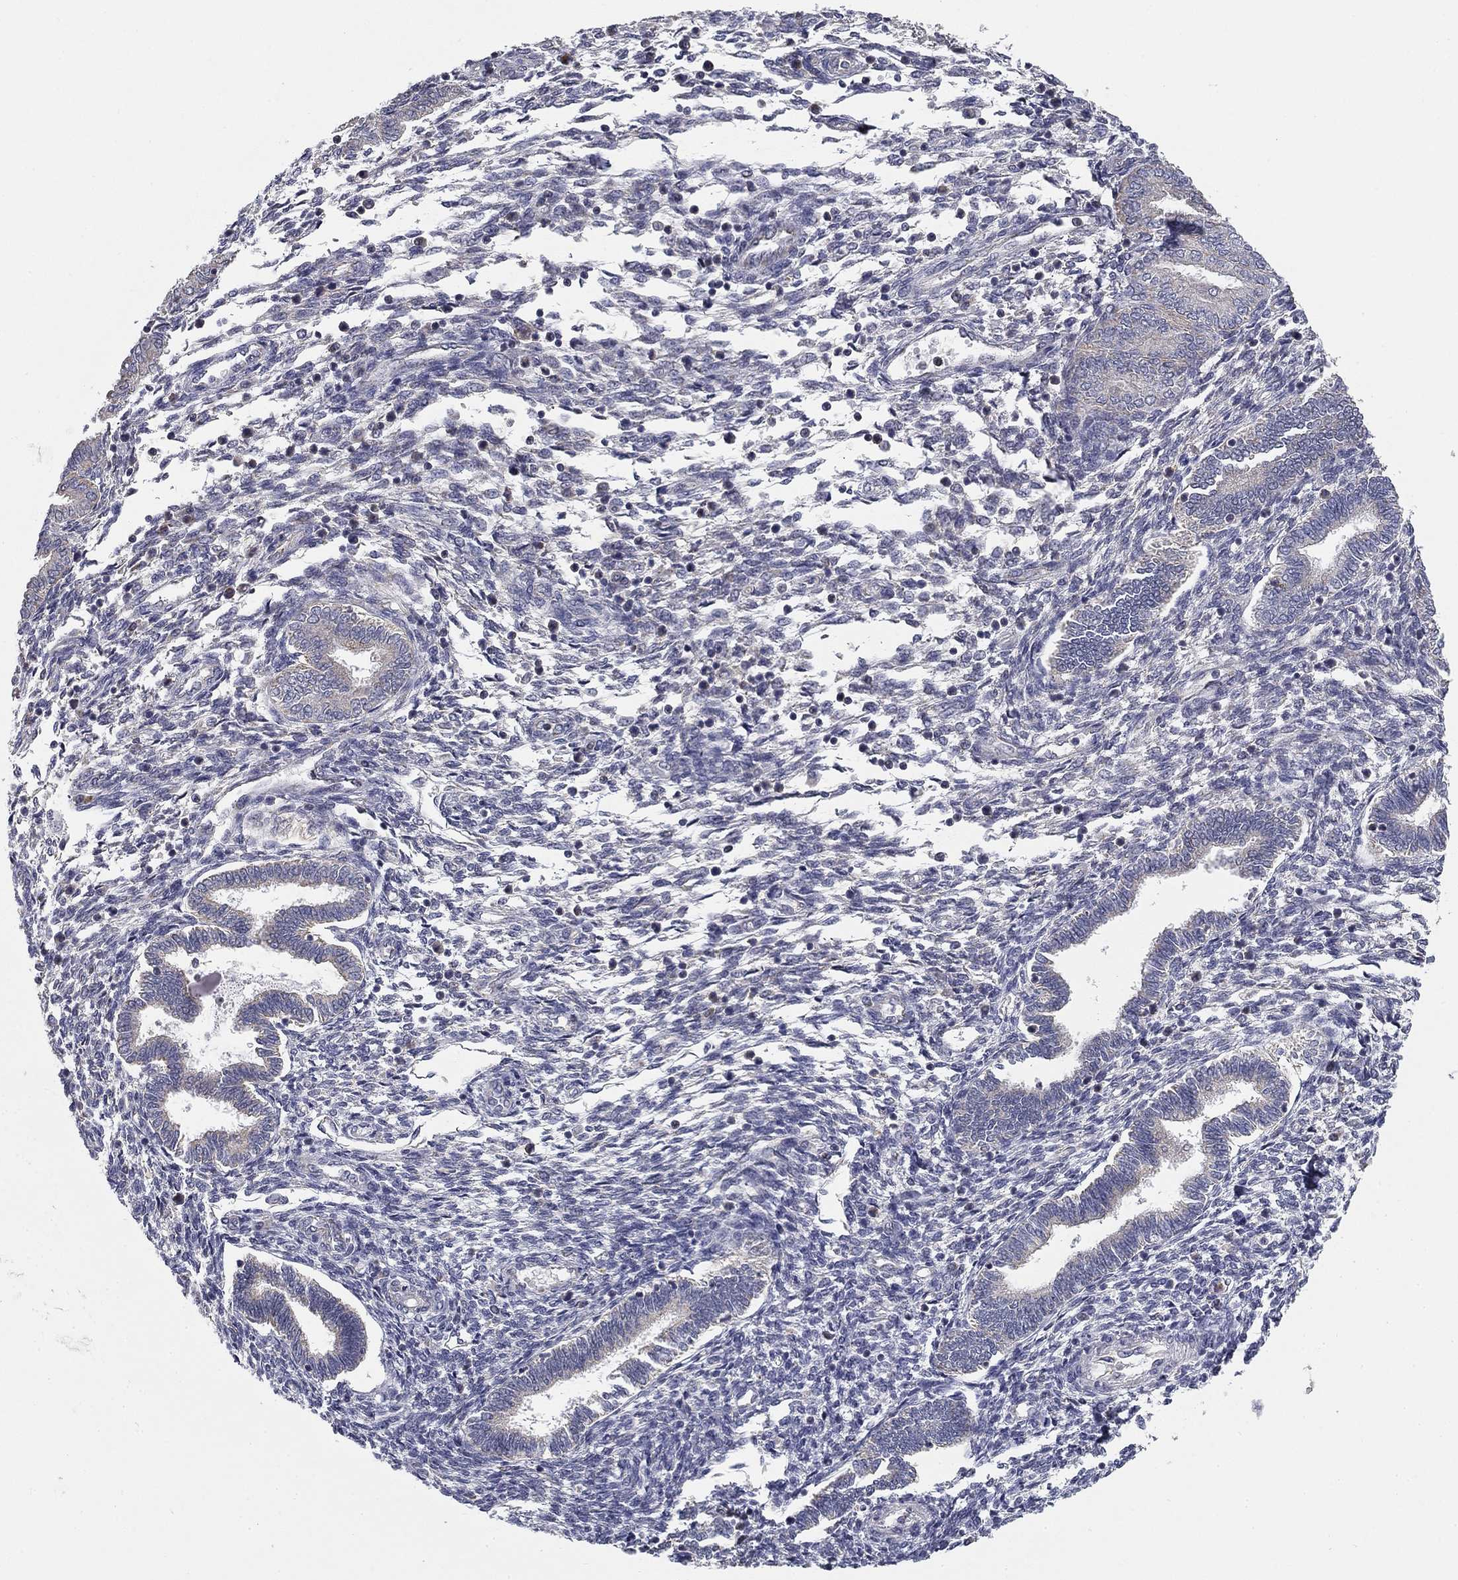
{"staining": {"intensity": "negative", "quantity": "none", "location": "none"}, "tissue": "endometrium", "cell_type": "Cells in endometrial stroma", "image_type": "normal", "snomed": [{"axis": "morphology", "description": "Normal tissue, NOS"}, {"axis": "topography", "description": "Endometrium"}], "caption": "Immunohistochemistry (IHC) of normal endometrium shows no positivity in cells in endometrial stroma.", "gene": "SLC2A9", "patient": {"sex": "female", "age": 42}}